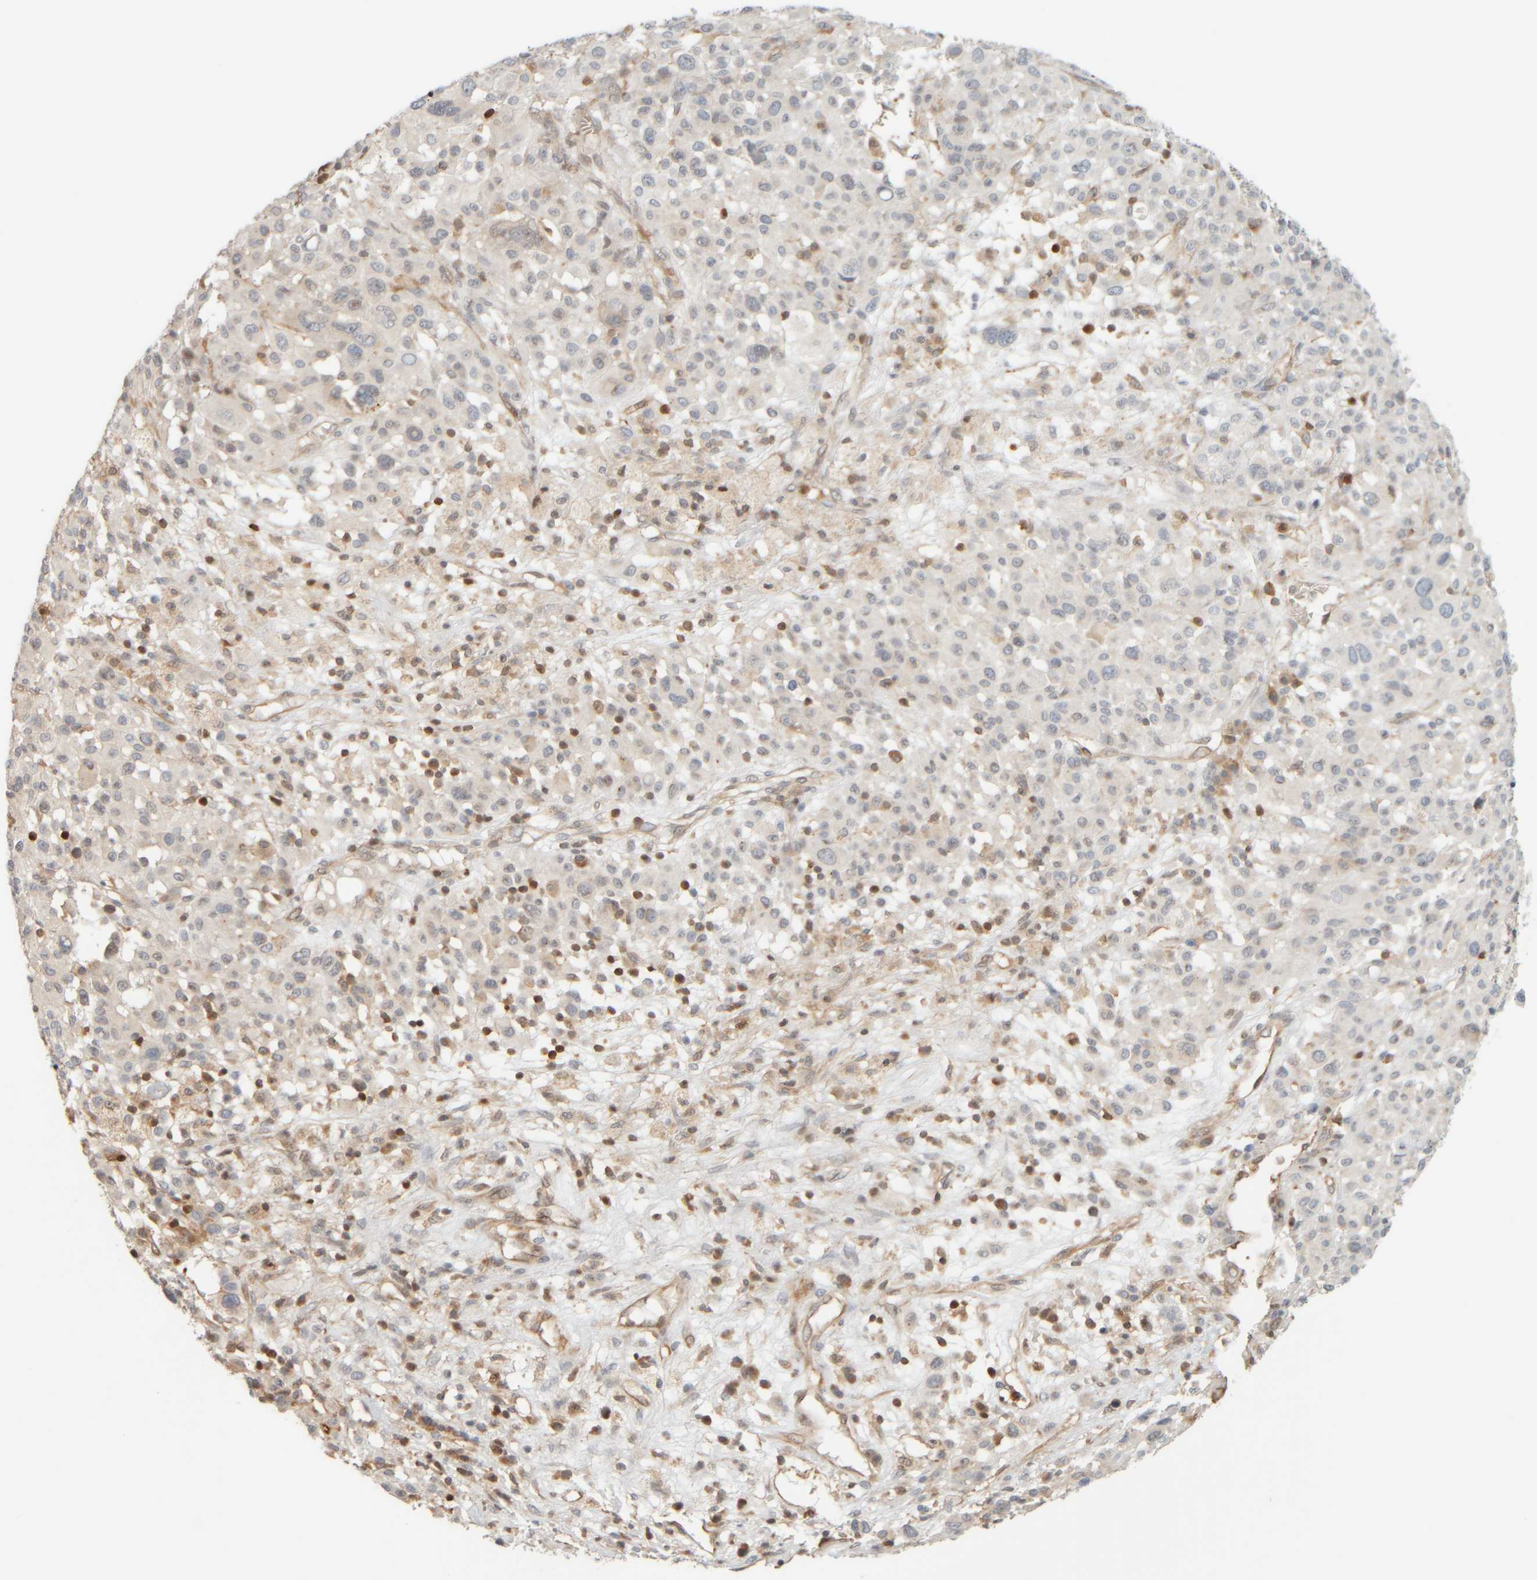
{"staining": {"intensity": "weak", "quantity": "<25%", "location": "cytoplasmic/membranous"}, "tissue": "melanoma", "cell_type": "Tumor cells", "image_type": "cancer", "snomed": [{"axis": "morphology", "description": "Malignant melanoma, Metastatic site"}, {"axis": "topography", "description": "Skin"}], "caption": "Protein analysis of malignant melanoma (metastatic site) reveals no significant expression in tumor cells.", "gene": "PTGES3L-AARSD1", "patient": {"sex": "female", "age": 74}}